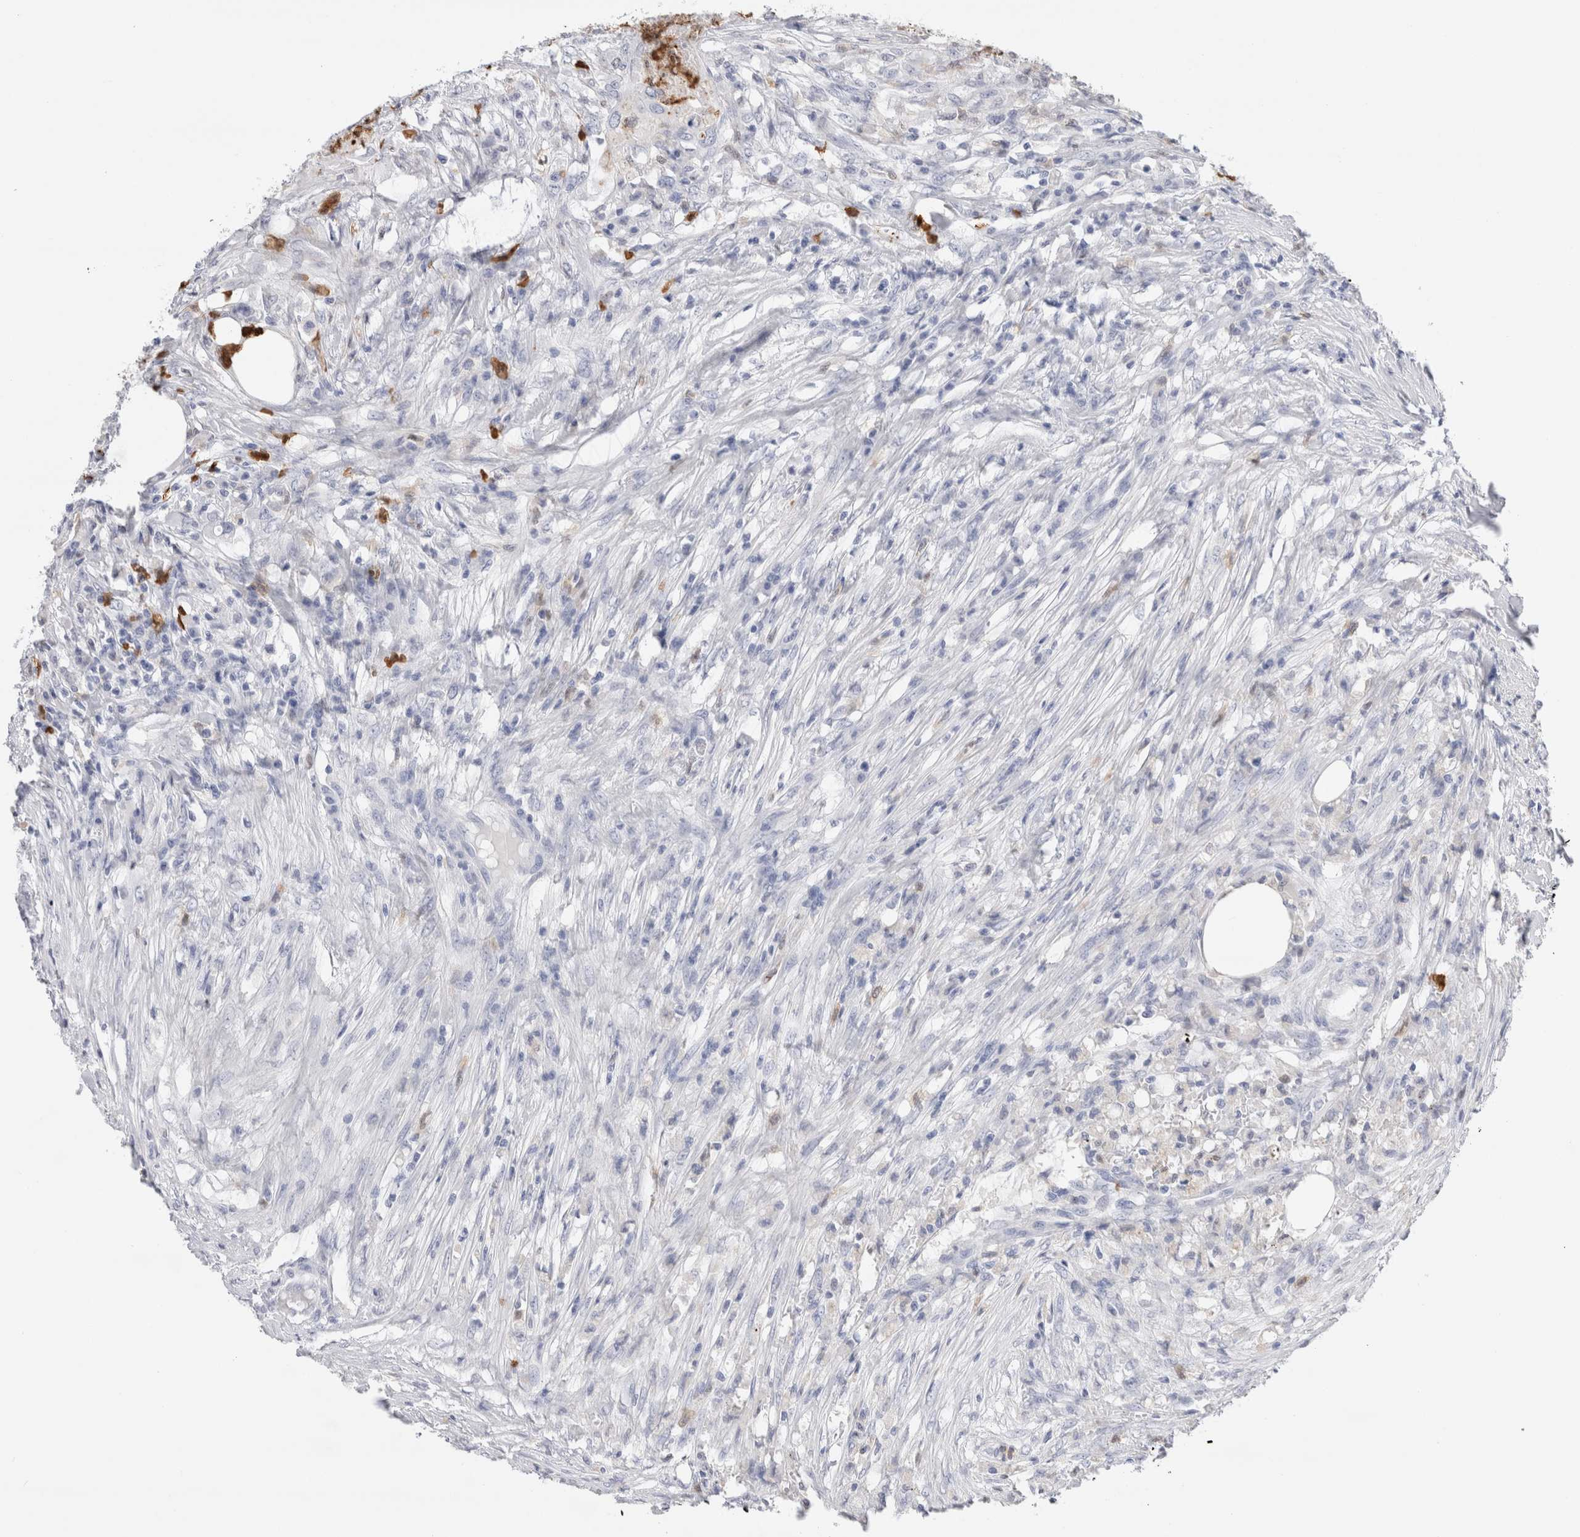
{"staining": {"intensity": "negative", "quantity": "none", "location": "none"}, "tissue": "colorectal cancer", "cell_type": "Tumor cells", "image_type": "cancer", "snomed": [{"axis": "morphology", "description": "Adenocarcinoma, NOS"}, {"axis": "topography", "description": "Colon"}], "caption": "The immunohistochemistry (IHC) micrograph has no significant staining in tumor cells of colorectal adenocarcinoma tissue.", "gene": "SLC10A5", "patient": {"sex": "male", "age": 71}}